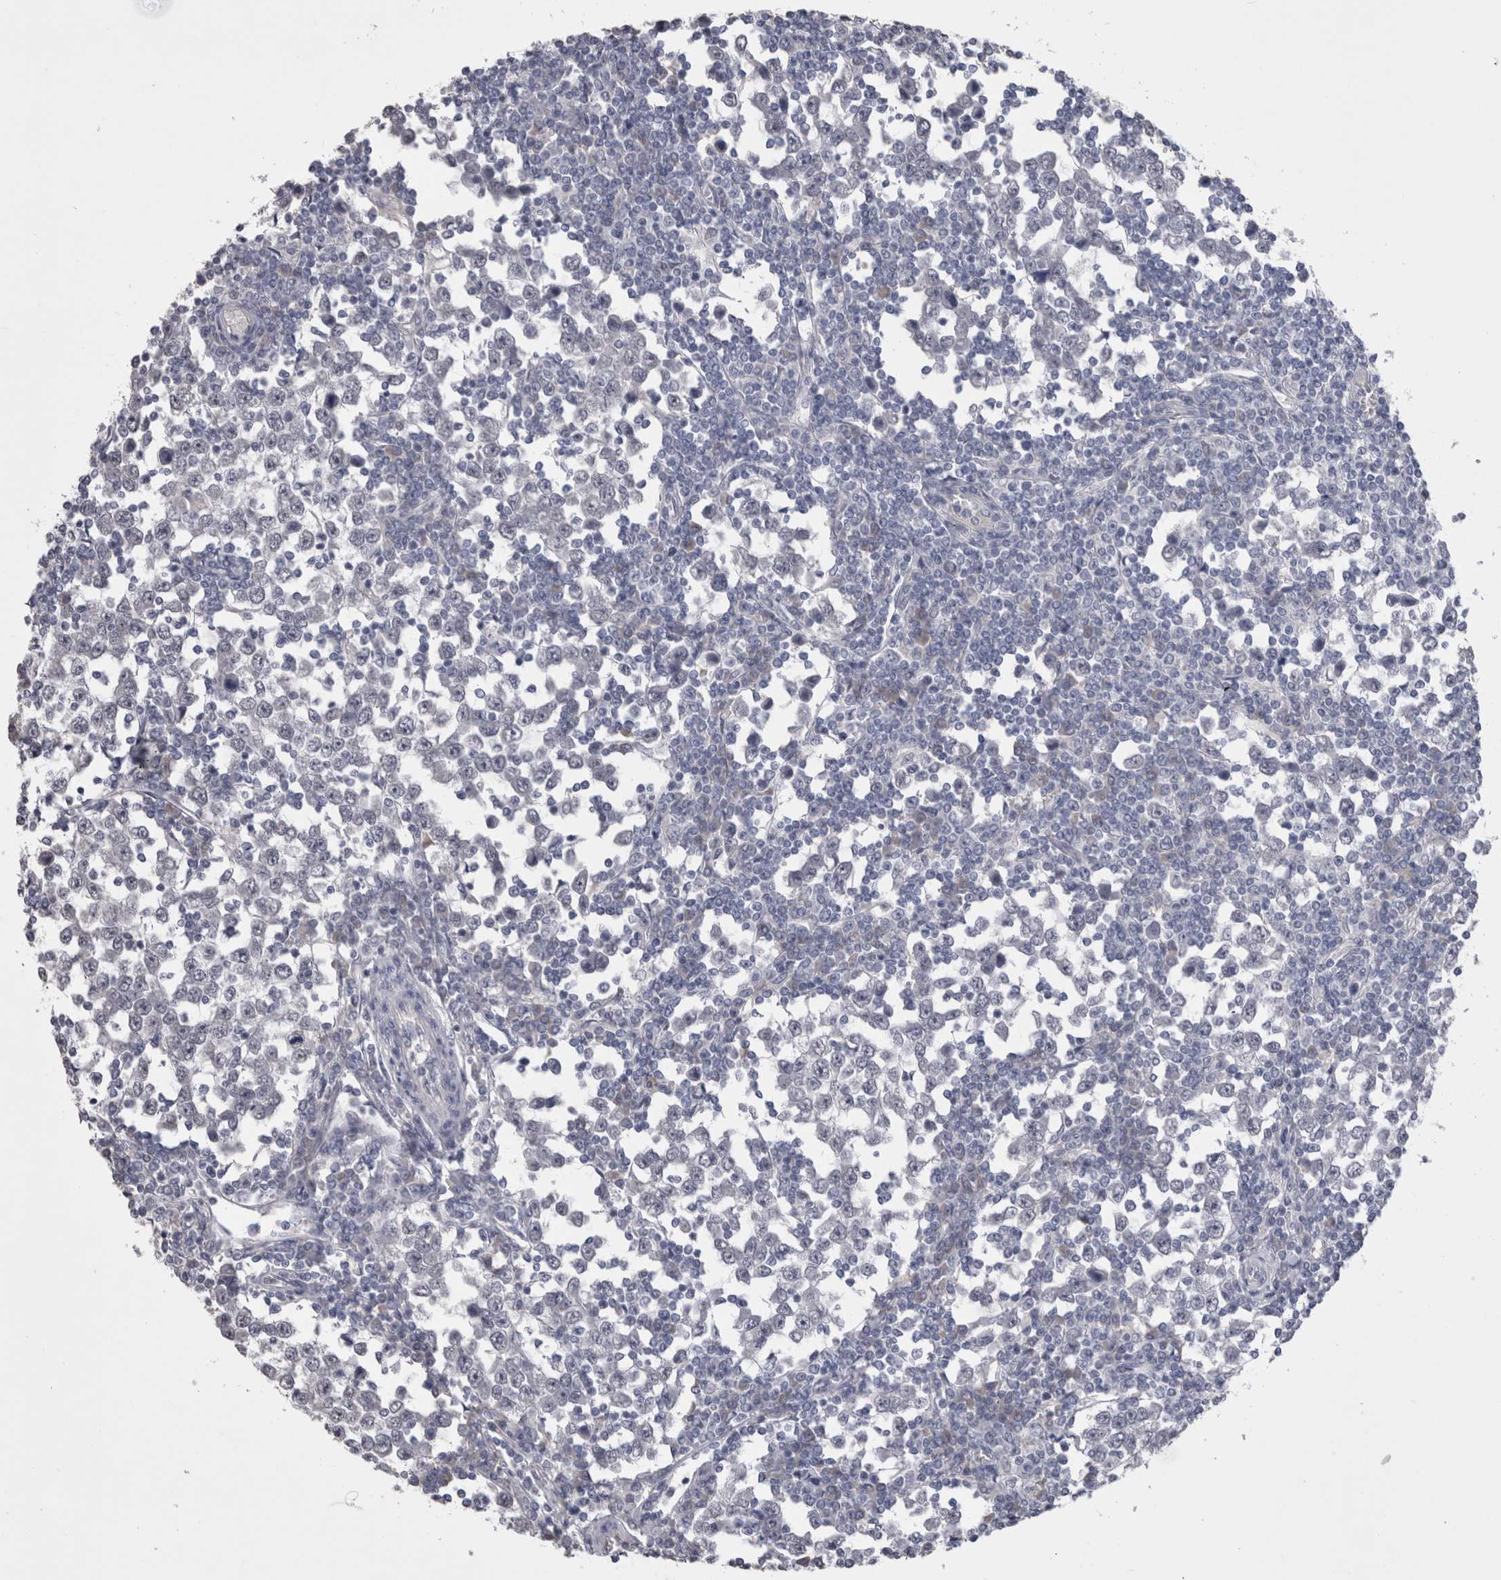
{"staining": {"intensity": "negative", "quantity": "none", "location": "none"}, "tissue": "testis cancer", "cell_type": "Tumor cells", "image_type": "cancer", "snomed": [{"axis": "morphology", "description": "Seminoma, NOS"}, {"axis": "topography", "description": "Testis"}], "caption": "Tumor cells are negative for protein expression in human testis cancer. The staining is performed using DAB (3,3'-diaminobenzidine) brown chromogen with nuclei counter-stained in using hematoxylin.", "gene": "CDHR5", "patient": {"sex": "male", "age": 65}}